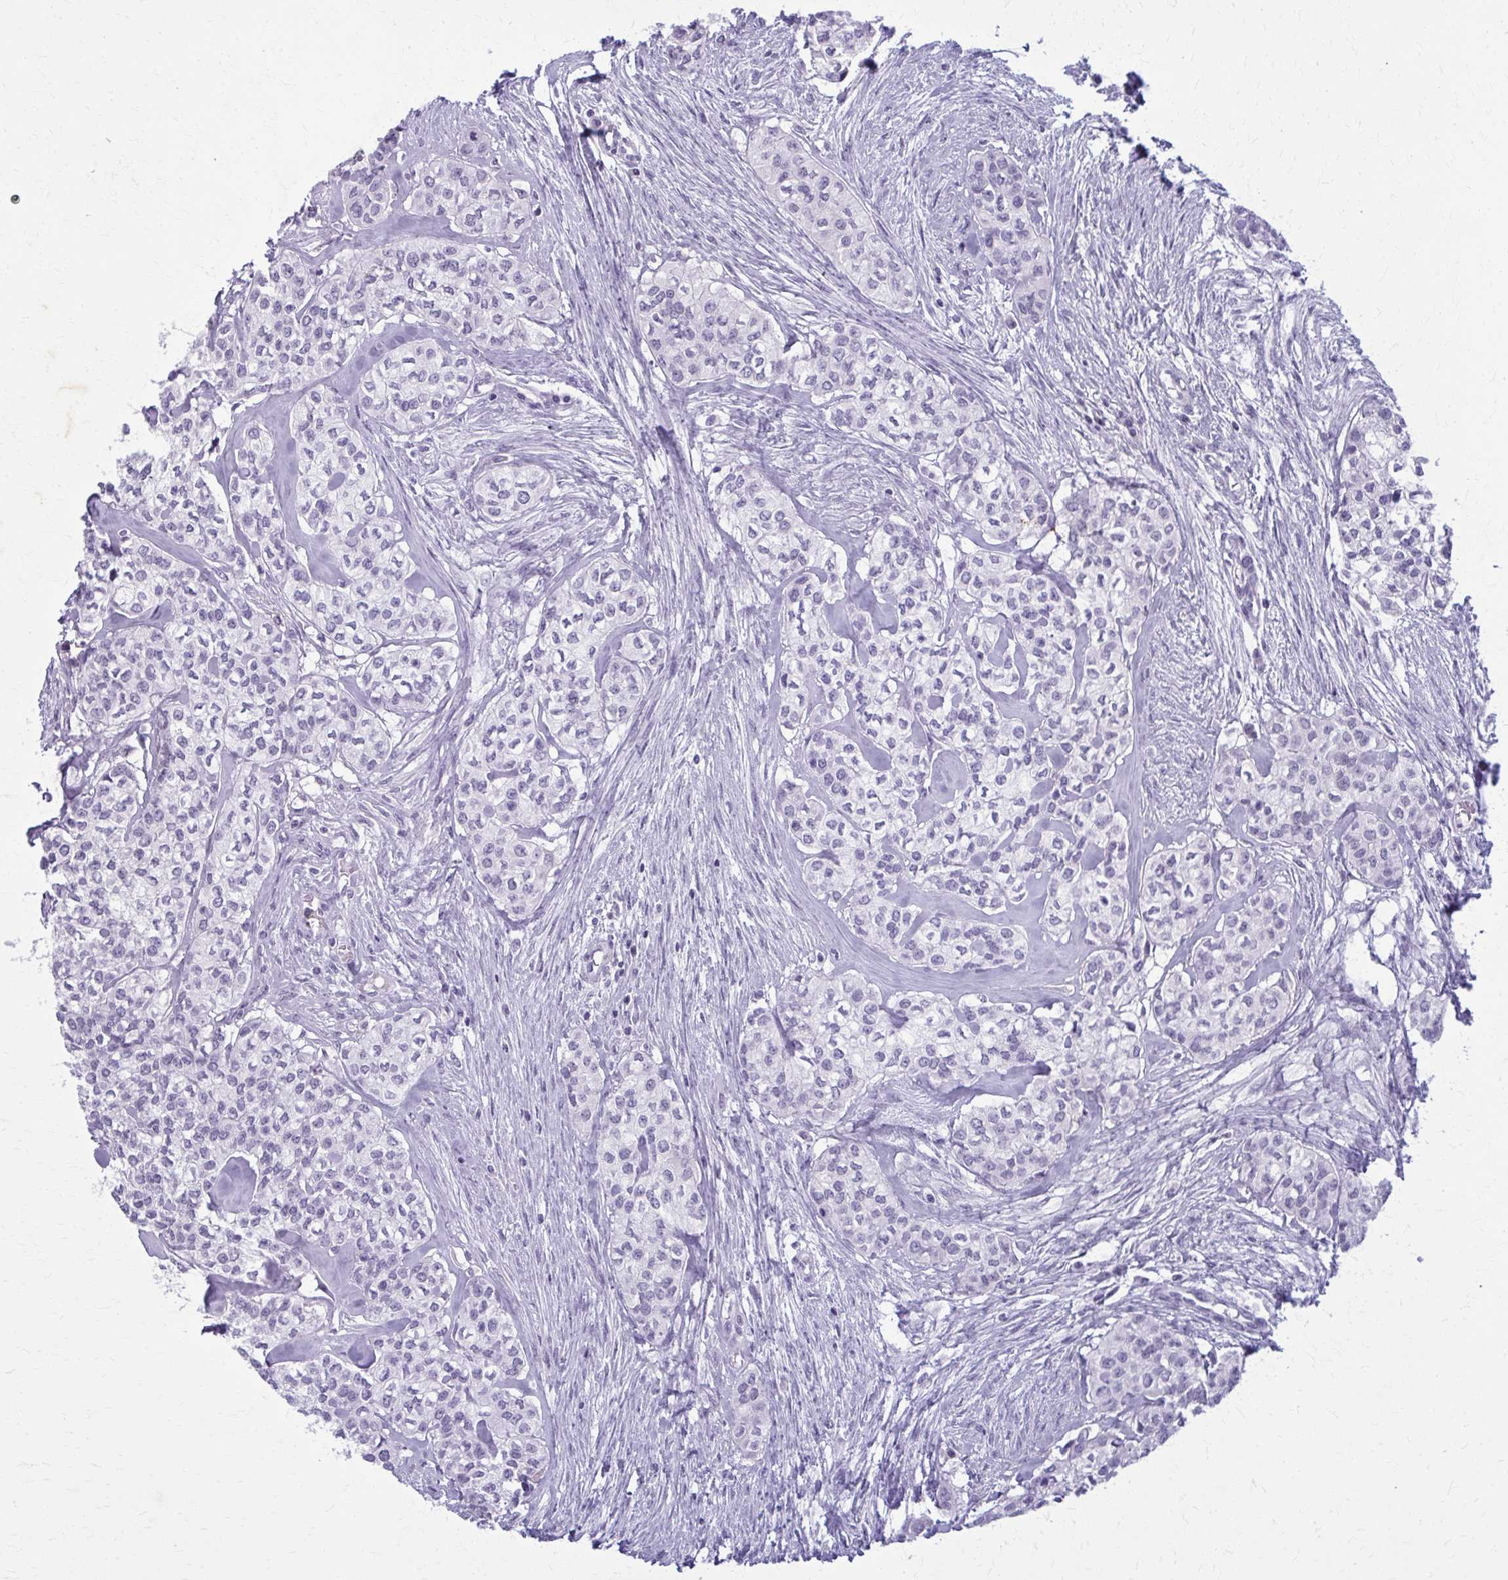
{"staining": {"intensity": "negative", "quantity": "none", "location": "none"}, "tissue": "head and neck cancer", "cell_type": "Tumor cells", "image_type": "cancer", "snomed": [{"axis": "morphology", "description": "Adenocarcinoma, NOS"}, {"axis": "topography", "description": "Head-Neck"}], "caption": "An immunohistochemistry histopathology image of adenocarcinoma (head and neck) is shown. There is no staining in tumor cells of adenocarcinoma (head and neck).", "gene": "CARD9", "patient": {"sex": "male", "age": 81}}